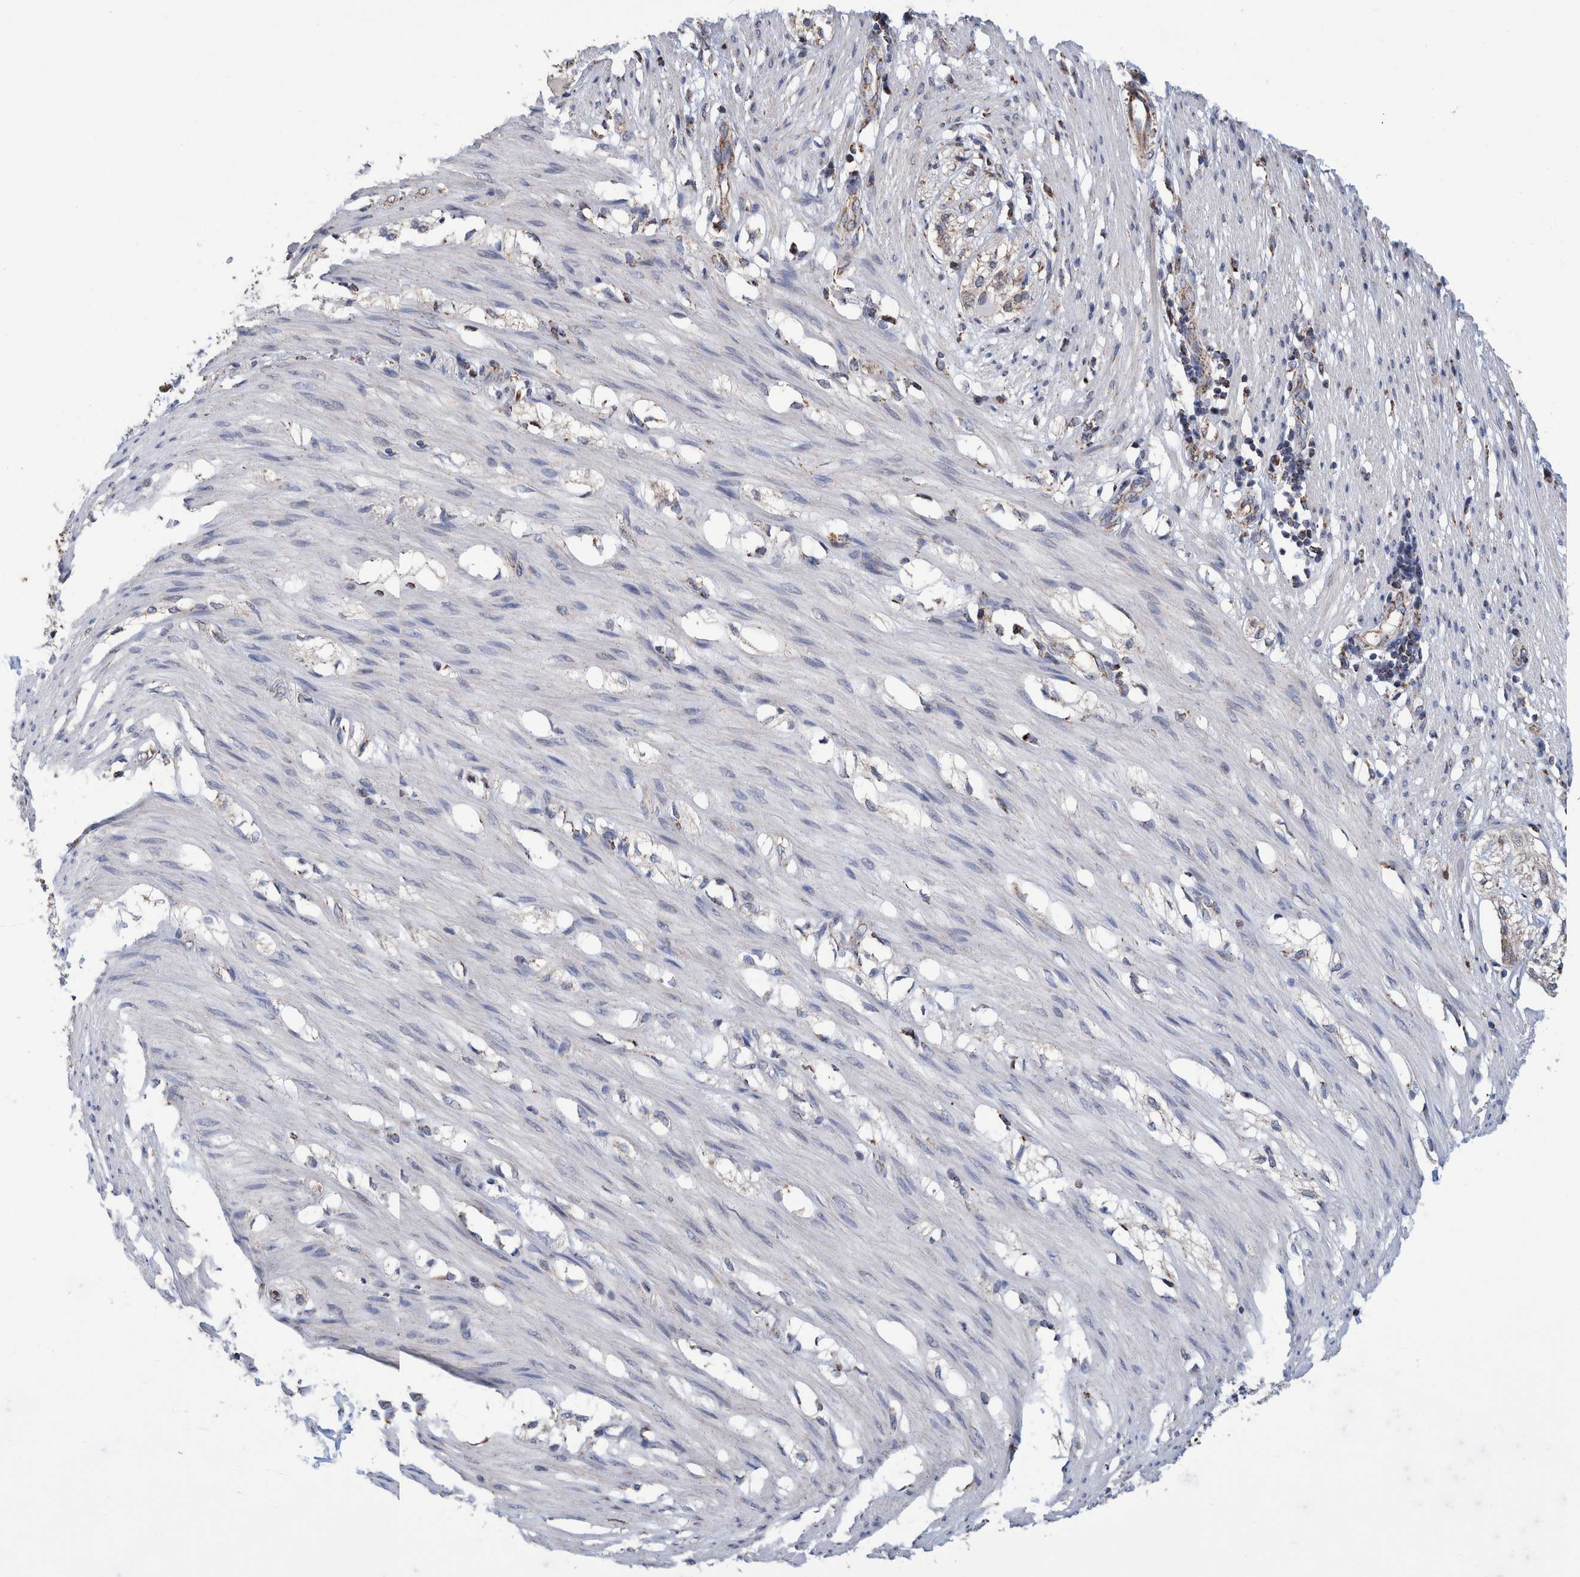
{"staining": {"intensity": "negative", "quantity": "none", "location": "none"}, "tissue": "smooth muscle", "cell_type": "Smooth muscle cells", "image_type": "normal", "snomed": [{"axis": "morphology", "description": "Normal tissue, NOS"}, {"axis": "morphology", "description": "Adenocarcinoma, NOS"}, {"axis": "topography", "description": "Smooth muscle"}, {"axis": "topography", "description": "Colon"}], "caption": "The micrograph shows no staining of smooth muscle cells in unremarkable smooth muscle. (DAB (3,3'-diaminobenzidine) immunohistochemistry, high magnification).", "gene": "DECR1", "patient": {"sex": "male", "age": 14}}